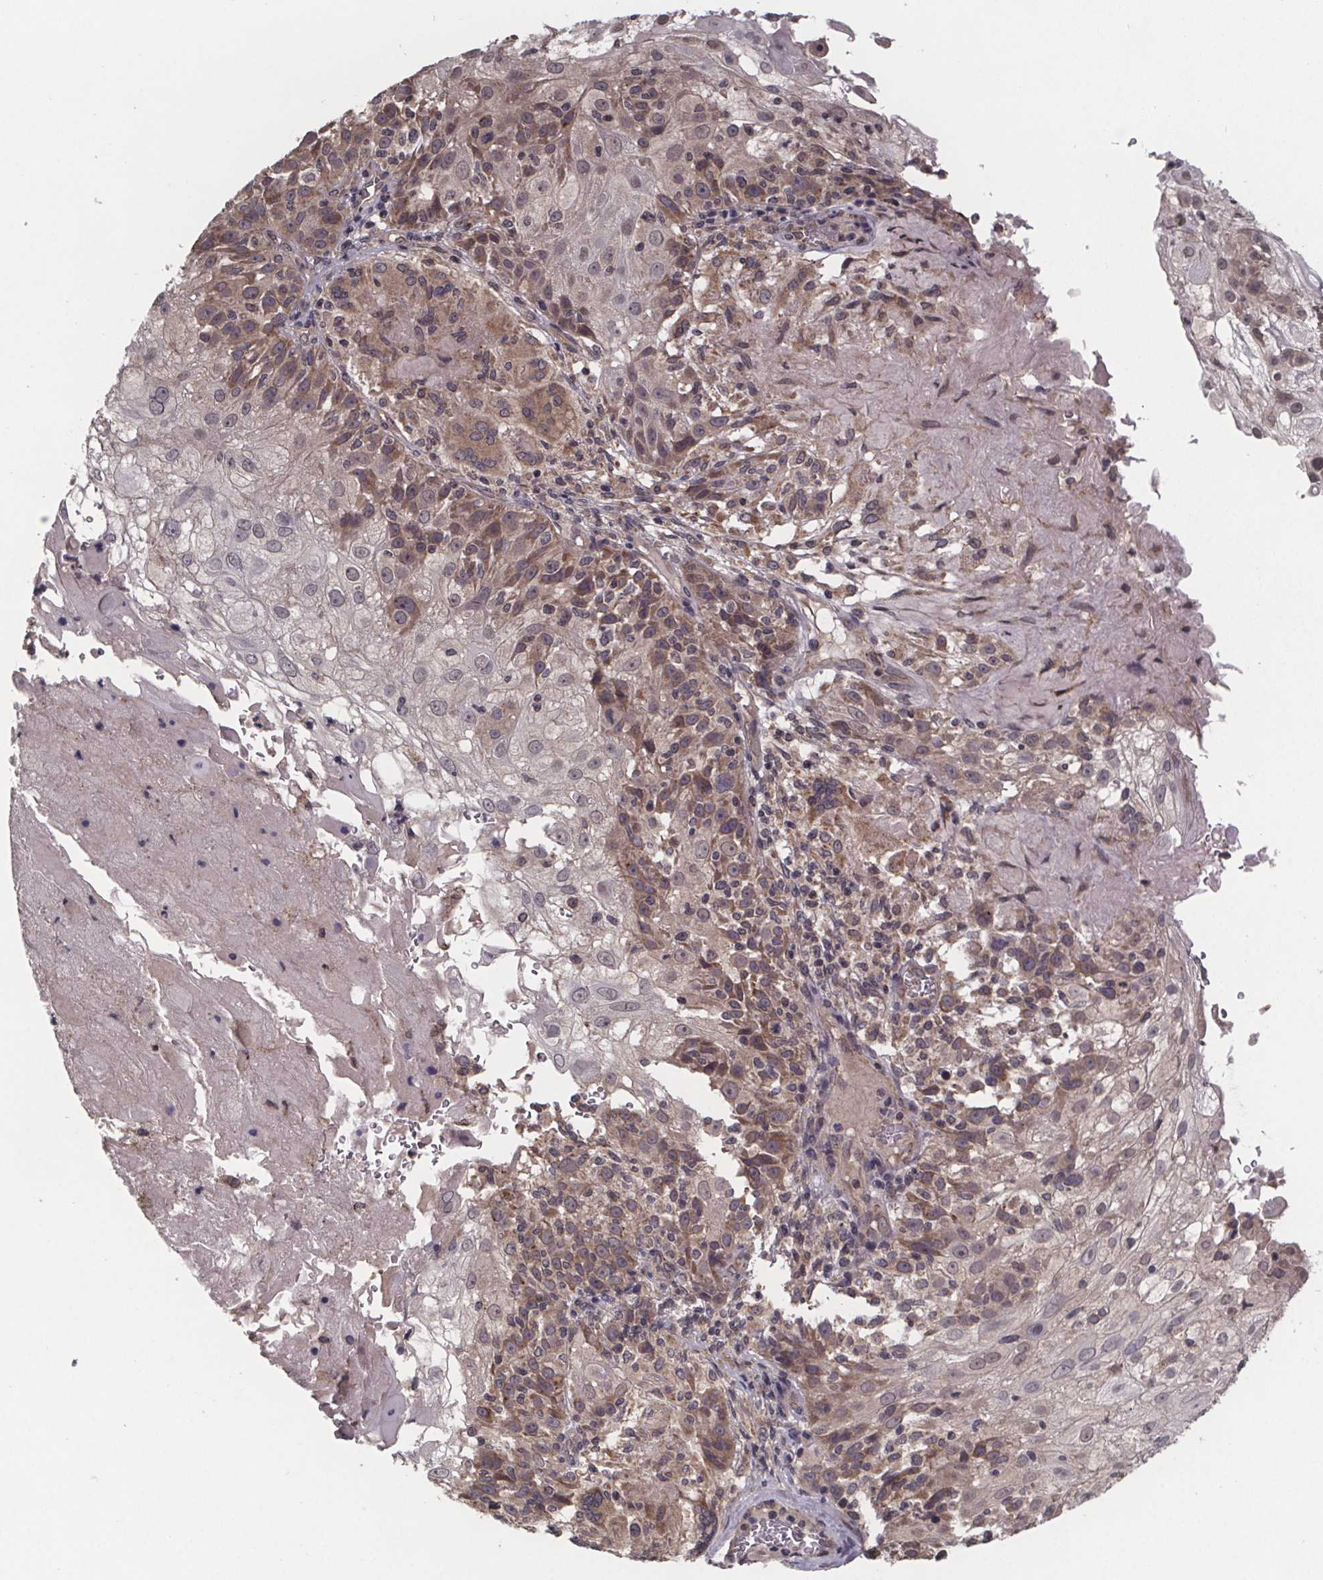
{"staining": {"intensity": "weak", "quantity": "25%-75%", "location": "cytoplasmic/membranous"}, "tissue": "skin cancer", "cell_type": "Tumor cells", "image_type": "cancer", "snomed": [{"axis": "morphology", "description": "Normal tissue, NOS"}, {"axis": "morphology", "description": "Squamous cell carcinoma, NOS"}, {"axis": "topography", "description": "Skin"}], "caption": "Brown immunohistochemical staining in human skin cancer (squamous cell carcinoma) demonstrates weak cytoplasmic/membranous positivity in about 25%-75% of tumor cells.", "gene": "SAT1", "patient": {"sex": "female", "age": 83}}